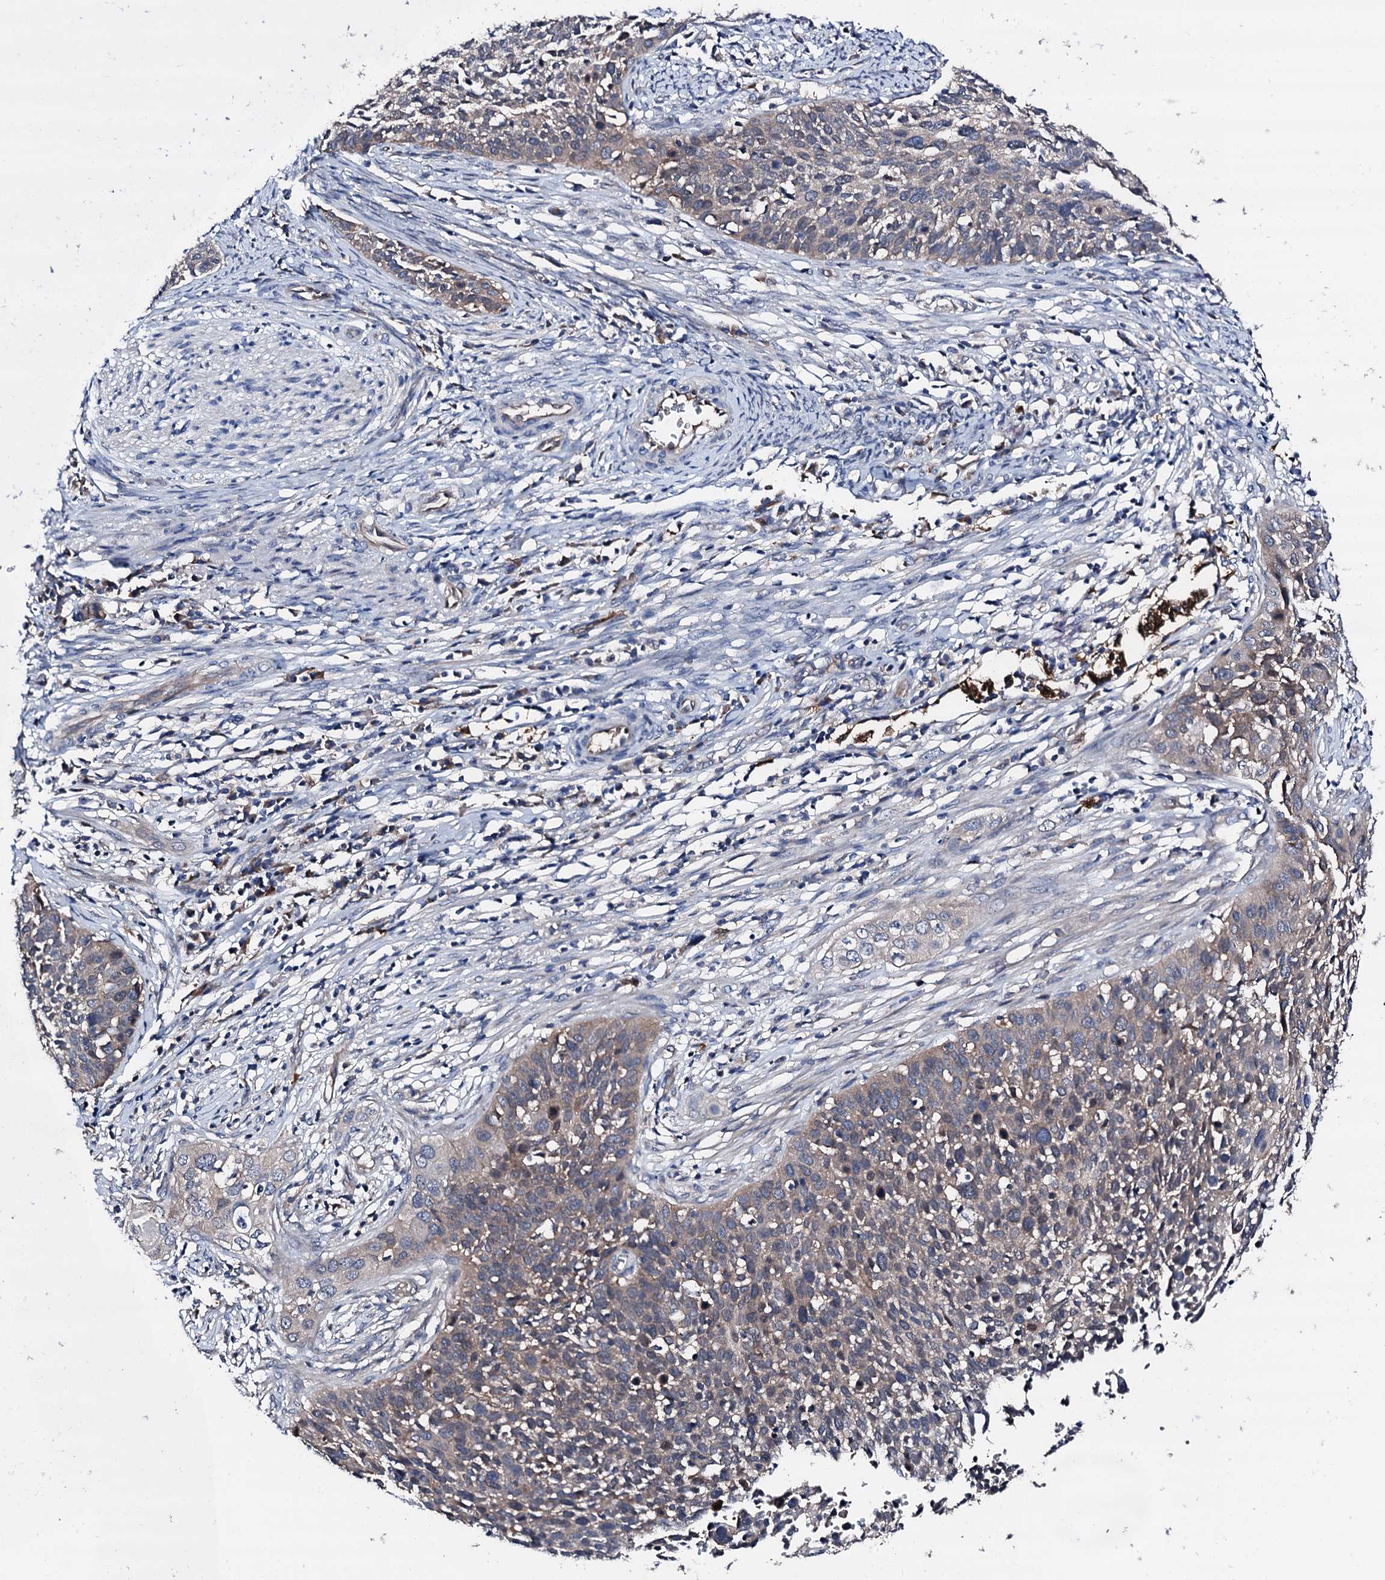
{"staining": {"intensity": "weak", "quantity": "<25%", "location": "cytoplasmic/membranous"}, "tissue": "cervical cancer", "cell_type": "Tumor cells", "image_type": "cancer", "snomed": [{"axis": "morphology", "description": "Squamous cell carcinoma, NOS"}, {"axis": "topography", "description": "Cervix"}], "caption": "DAB immunohistochemical staining of cervical squamous cell carcinoma shows no significant expression in tumor cells.", "gene": "TRAFD1", "patient": {"sex": "female", "age": 34}}